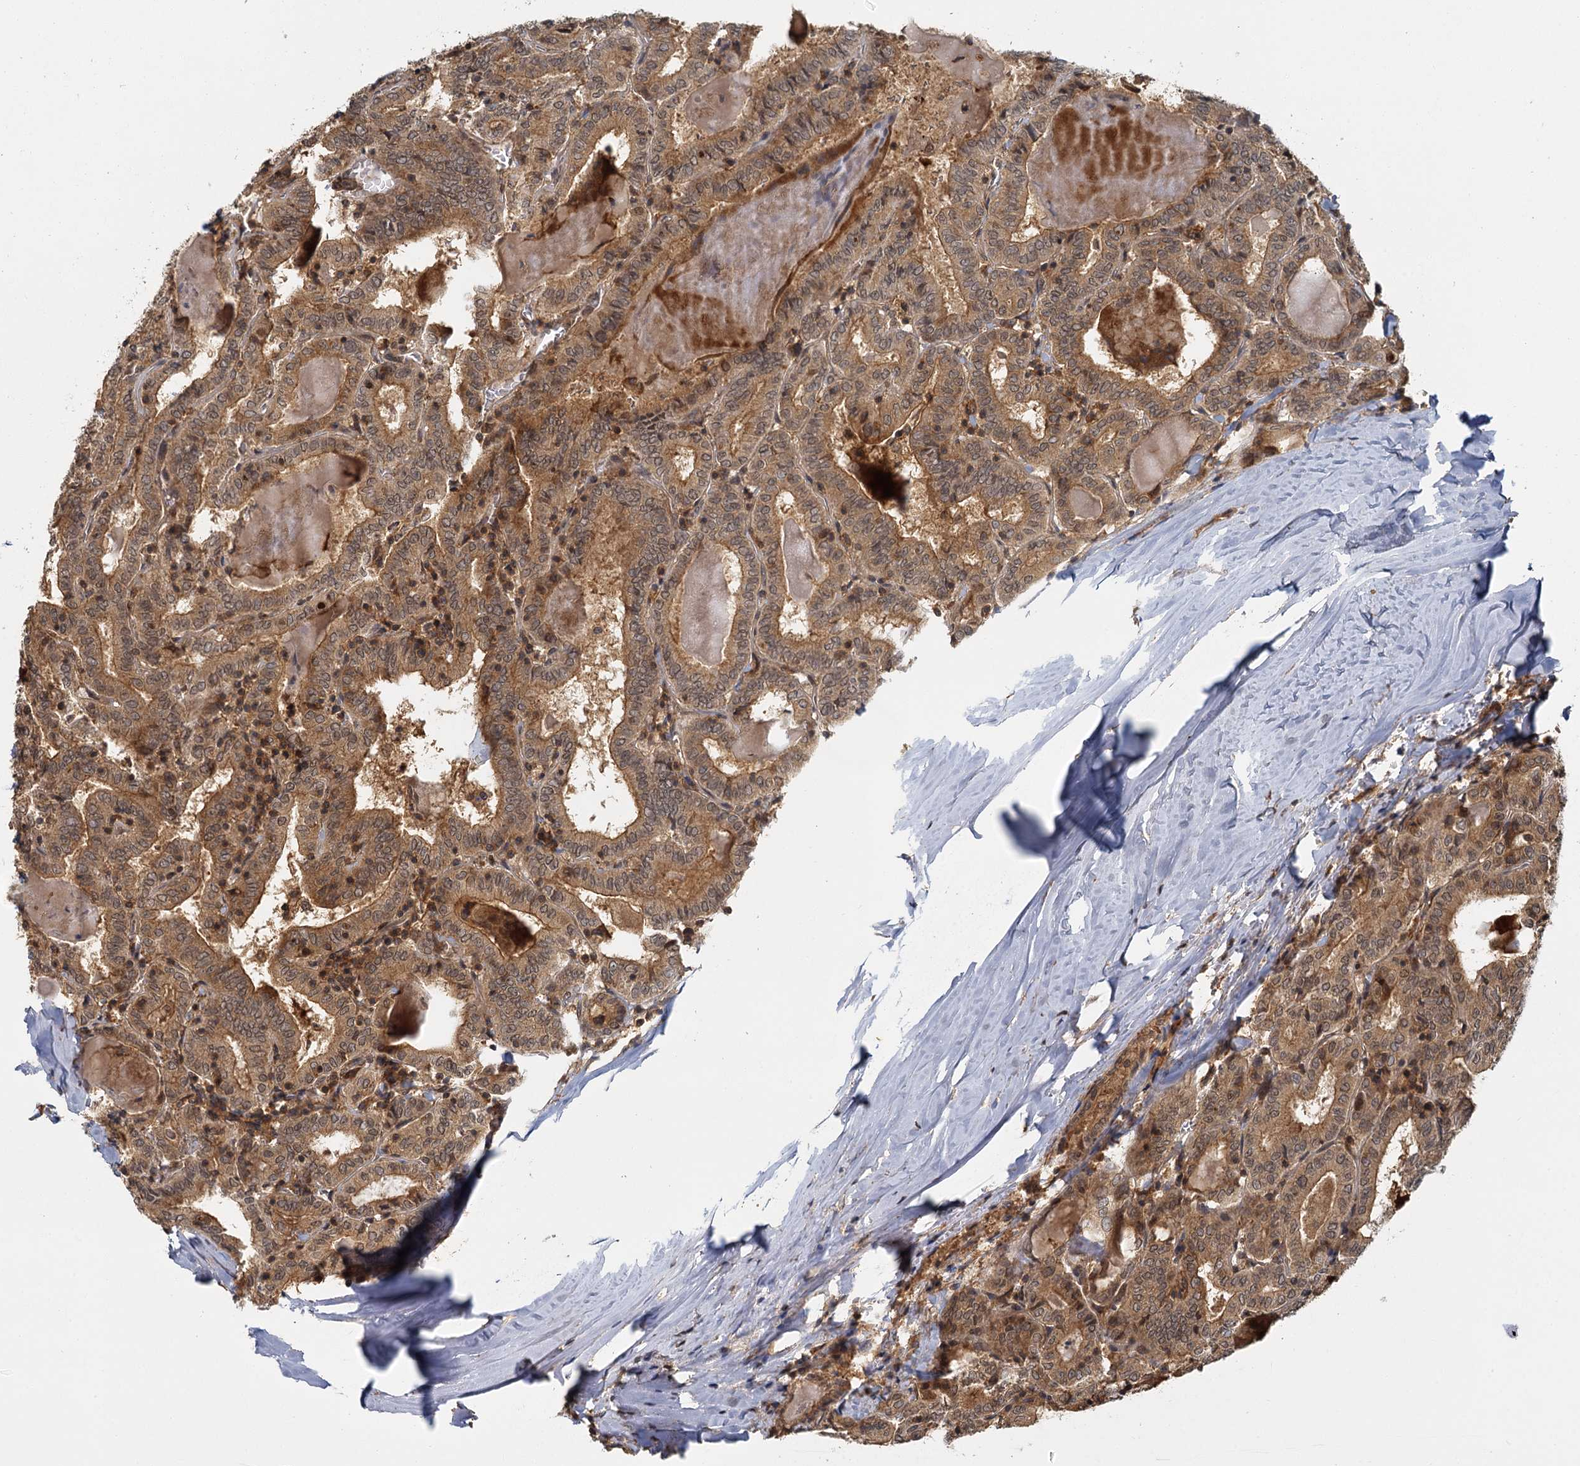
{"staining": {"intensity": "moderate", "quantity": ">75%", "location": "cytoplasmic/membranous"}, "tissue": "thyroid cancer", "cell_type": "Tumor cells", "image_type": "cancer", "snomed": [{"axis": "morphology", "description": "Papillary adenocarcinoma, NOS"}, {"axis": "topography", "description": "Thyroid gland"}], "caption": "Tumor cells exhibit medium levels of moderate cytoplasmic/membranous staining in about >75% of cells in thyroid cancer. (DAB (3,3'-diaminobenzidine) = brown stain, brightfield microscopy at high magnification).", "gene": "ZNF549", "patient": {"sex": "female", "age": 72}}